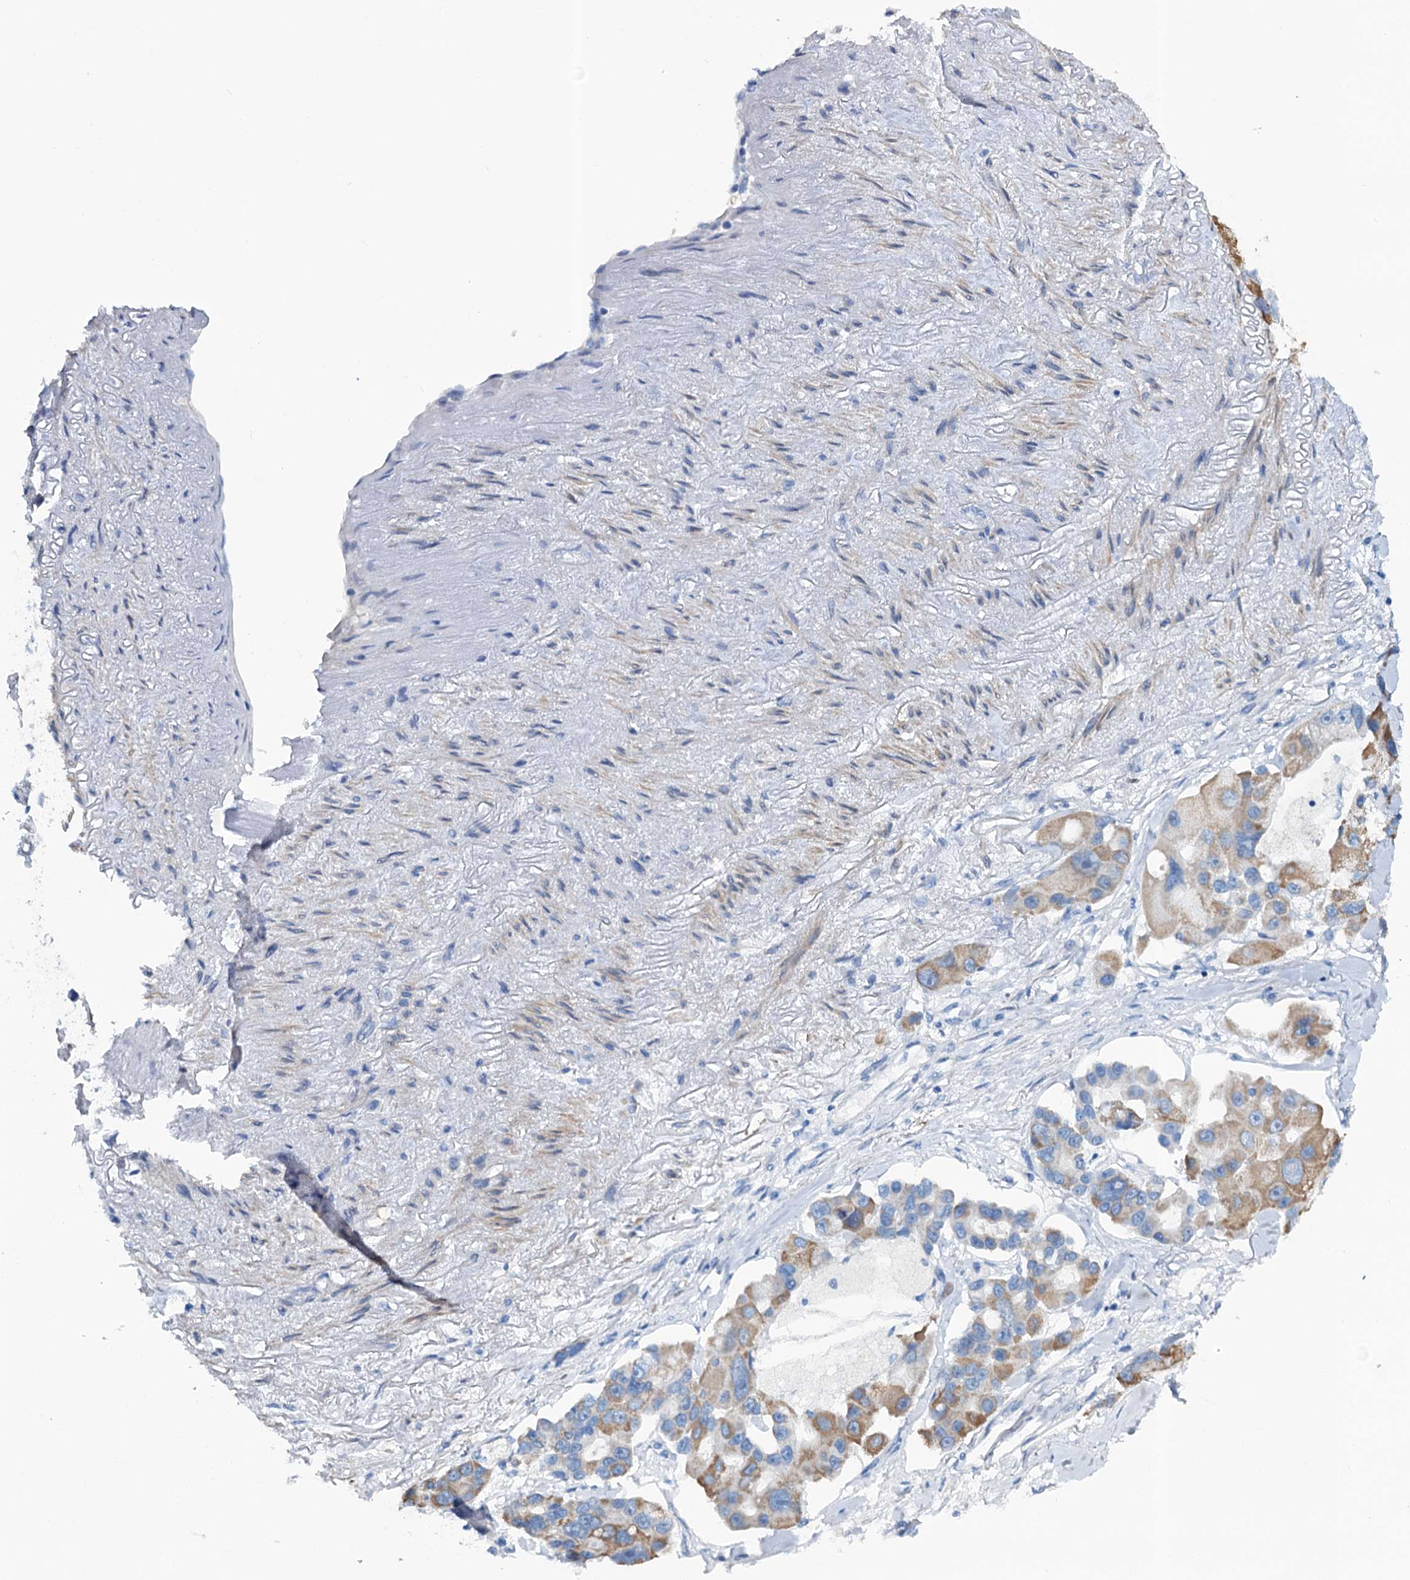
{"staining": {"intensity": "moderate", "quantity": "<25%", "location": "cytoplasmic/membranous"}, "tissue": "lung cancer", "cell_type": "Tumor cells", "image_type": "cancer", "snomed": [{"axis": "morphology", "description": "Adenocarcinoma, NOS"}, {"axis": "topography", "description": "Lung"}], "caption": "High-magnification brightfield microscopy of lung cancer stained with DAB (3,3'-diaminobenzidine) (brown) and counterstained with hematoxylin (blue). tumor cells exhibit moderate cytoplasmic/membranous staining is present in approximately<25% of cells.", "gene": "SLC1A3", "patient": {"sex": "female", "age": 54}}